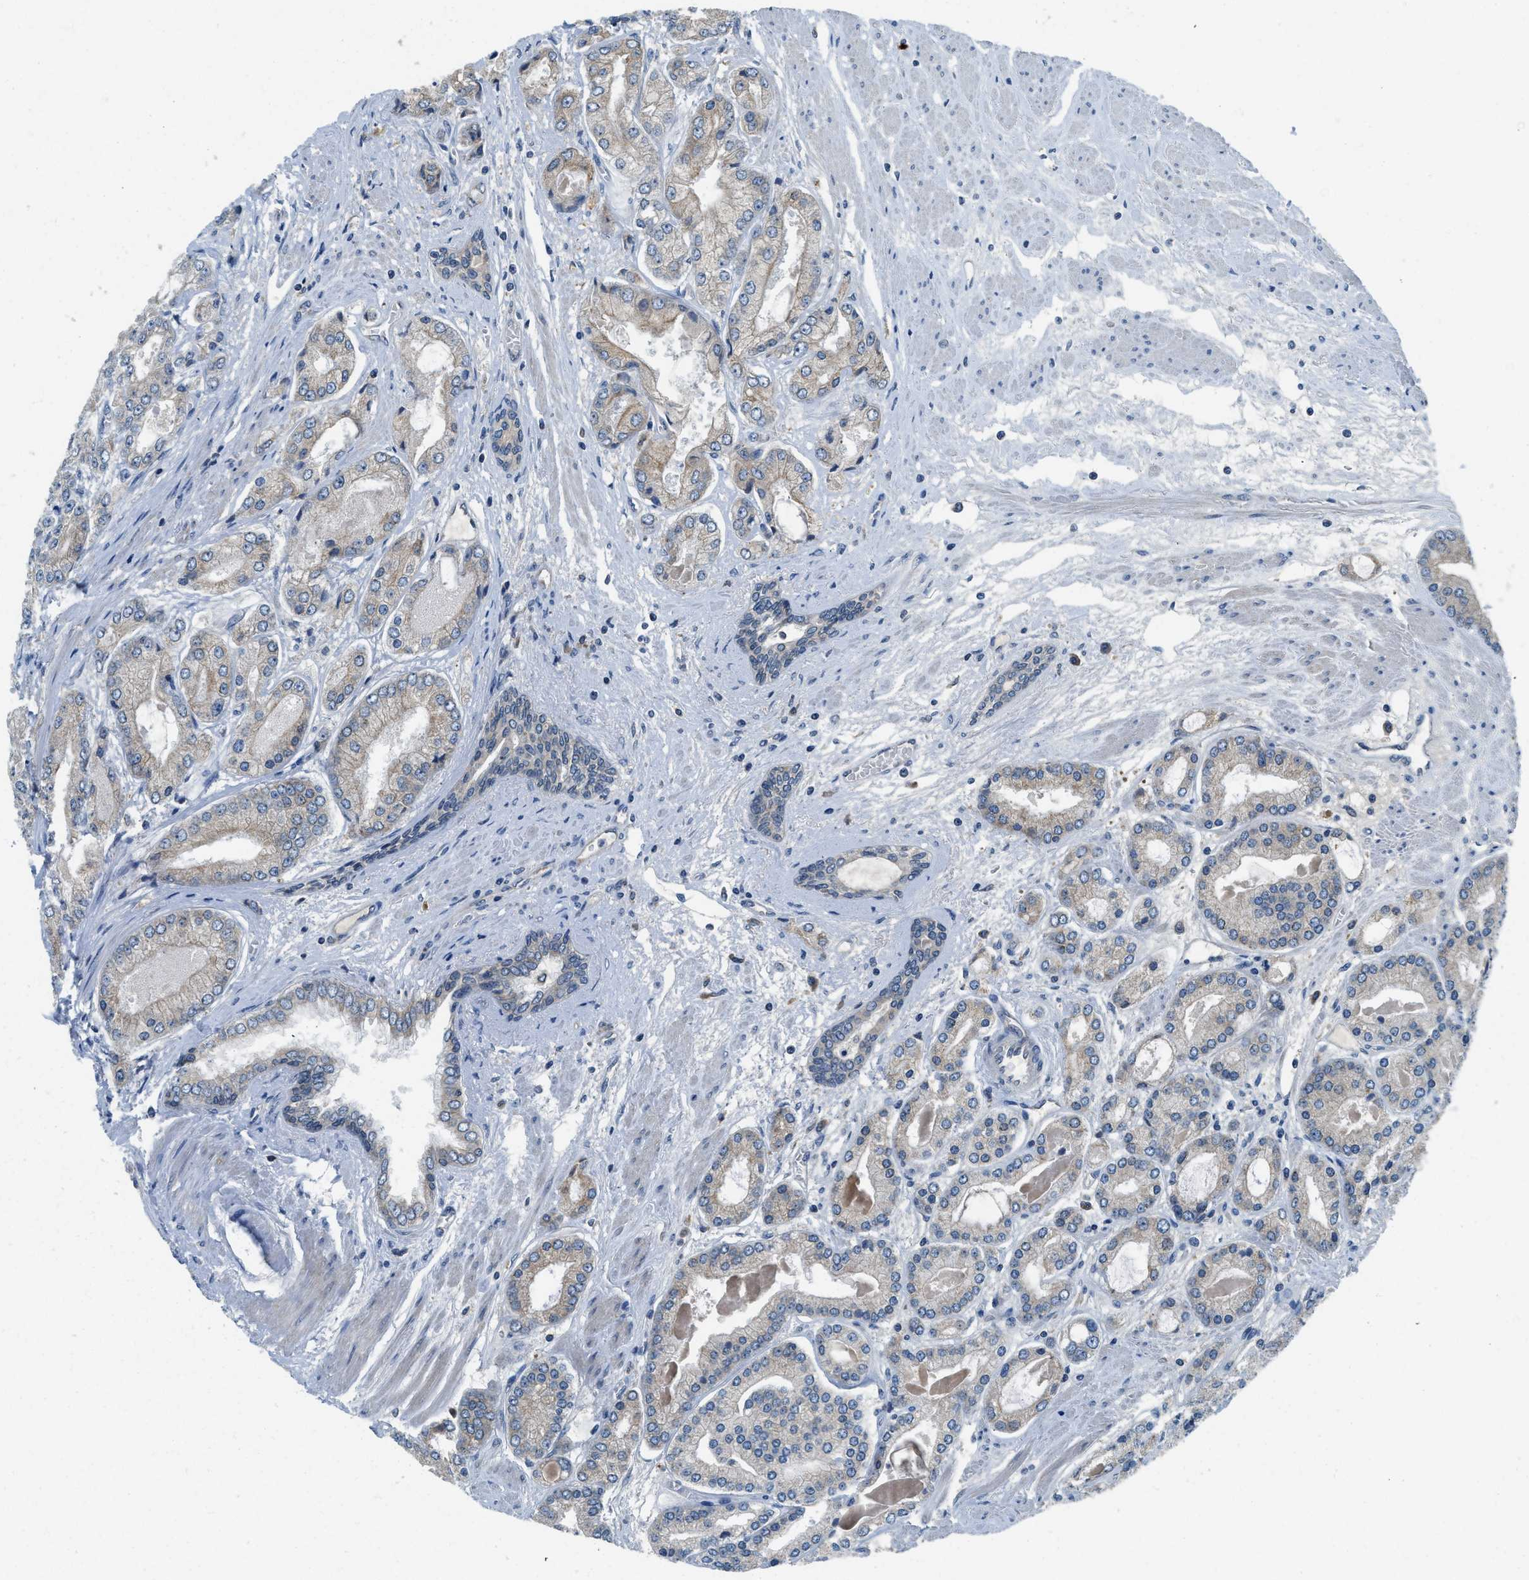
{"staining": {"intensity": "weak", "quantity": "<25%", "location": "cytoplasmic/membranous"}, "tissue": "prostate cancer", "cell_type": "Tumor cells", "image_type": "cancer", "snomed": [{"axis": "morphology", "description": "Adenocarcinoma, High grade"}, {"axis": "topography", "description": "Prostate"}], "caption": "Immunohistochemical staining of human high-grade adenocarcinoma (prostate) shows no significant positivity in tumor cells.", "gene": "BCAP31", "patient": {"sex": "male", "age": 59}}